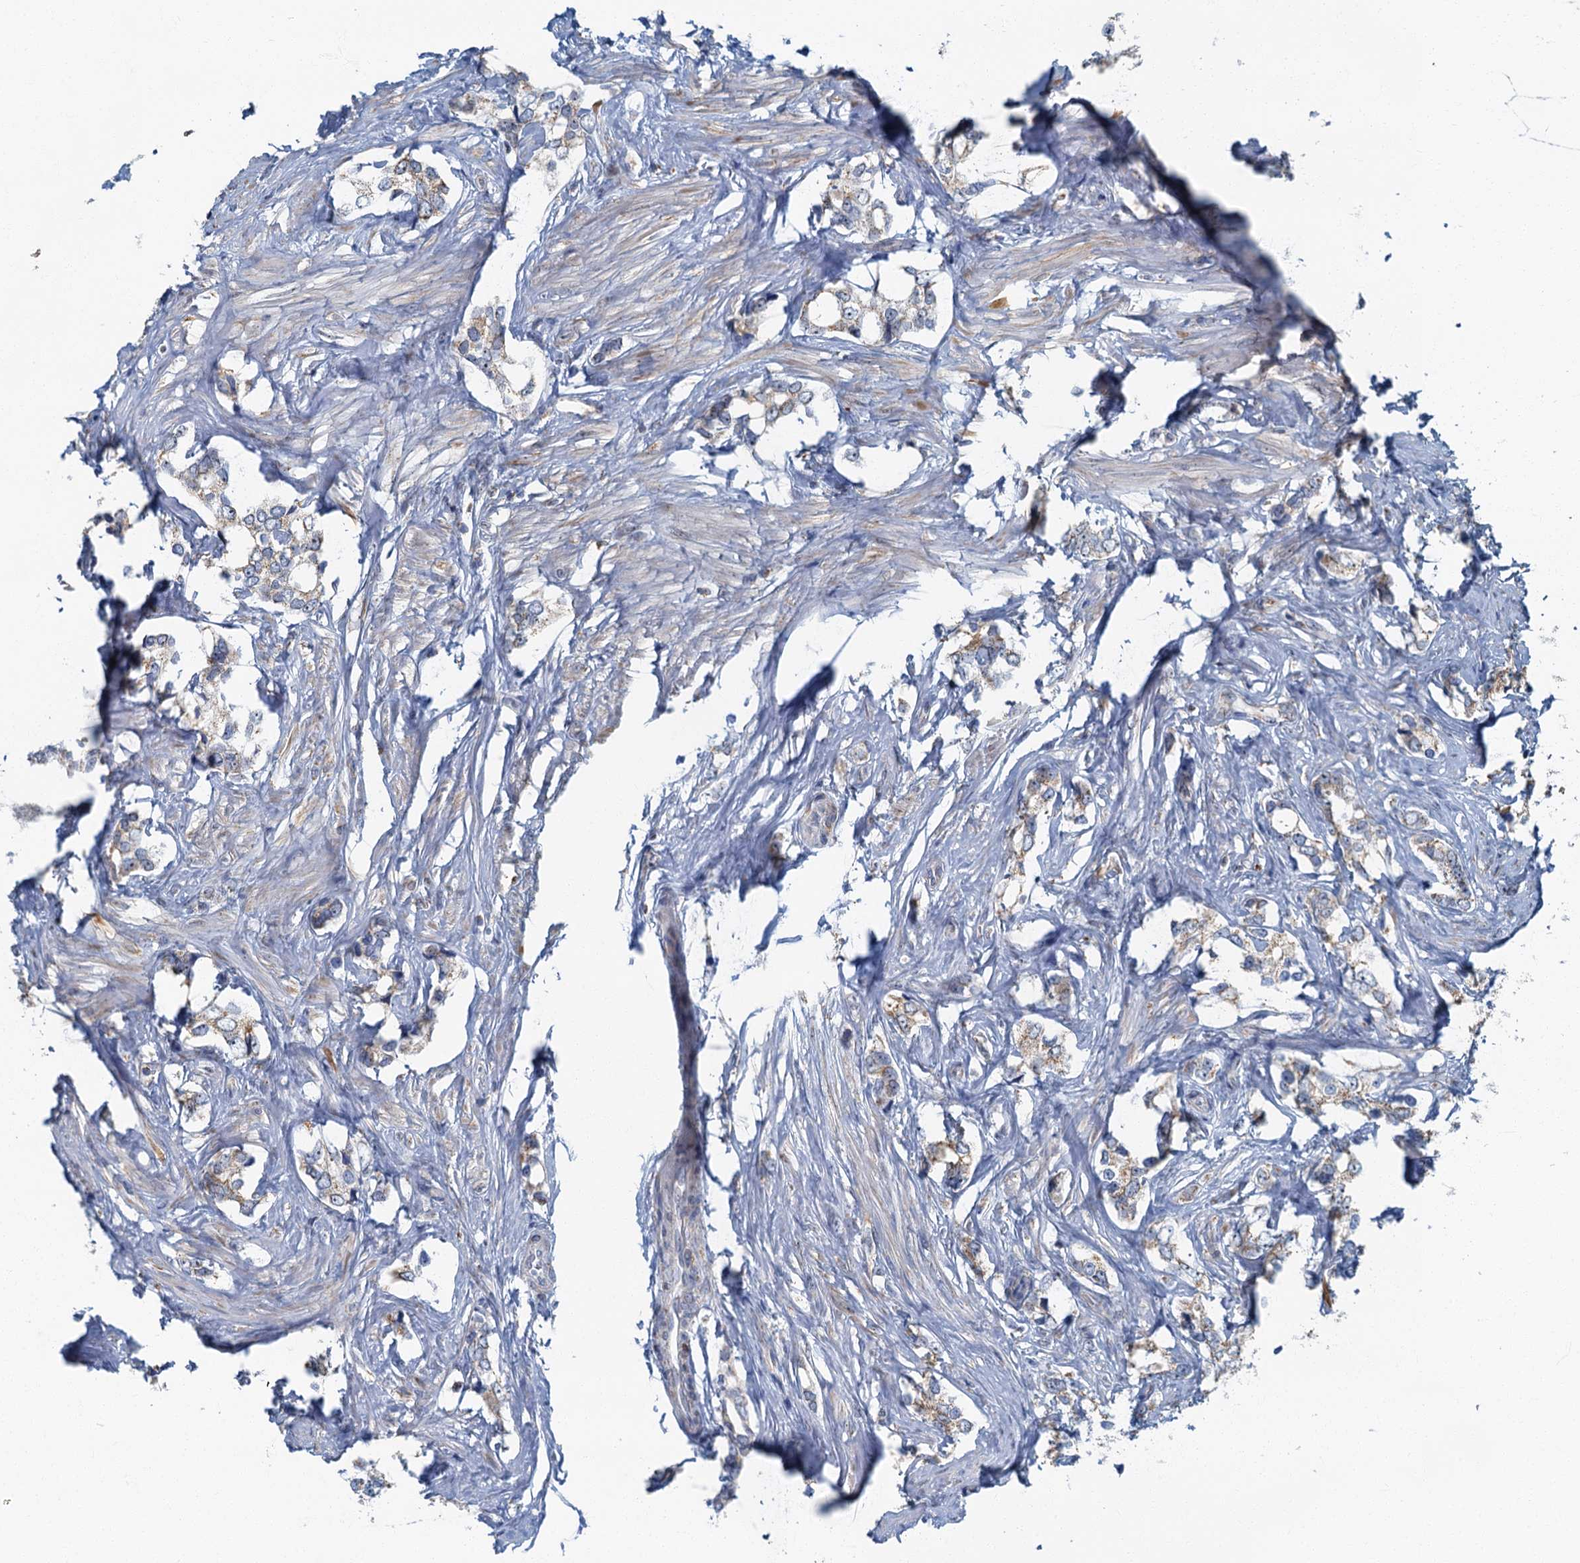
{"staining": {"intensity": "weak", "quantity": ">75%", "location": "cytoplasmic/membranous"}, "tissue": "prostate cancer", "cell_type": "Tumor cells", "image_type": "cancer", "snomed": [{"axis": "morphology", "description": "Adenocarcinoma, High grade"}, {"axis": "topography", "description": "Prostate"}], "caption": "An IHC photomicrograph of tumor tissue is shown. Protein staining in brown shows weak cytoplasmic/membranous positivity in prostate cancer (adenocarcinoma (high-grade)) within tumor cells.", "gene": "RAD9B", "patient": {"sex": "male", "age": 66}}